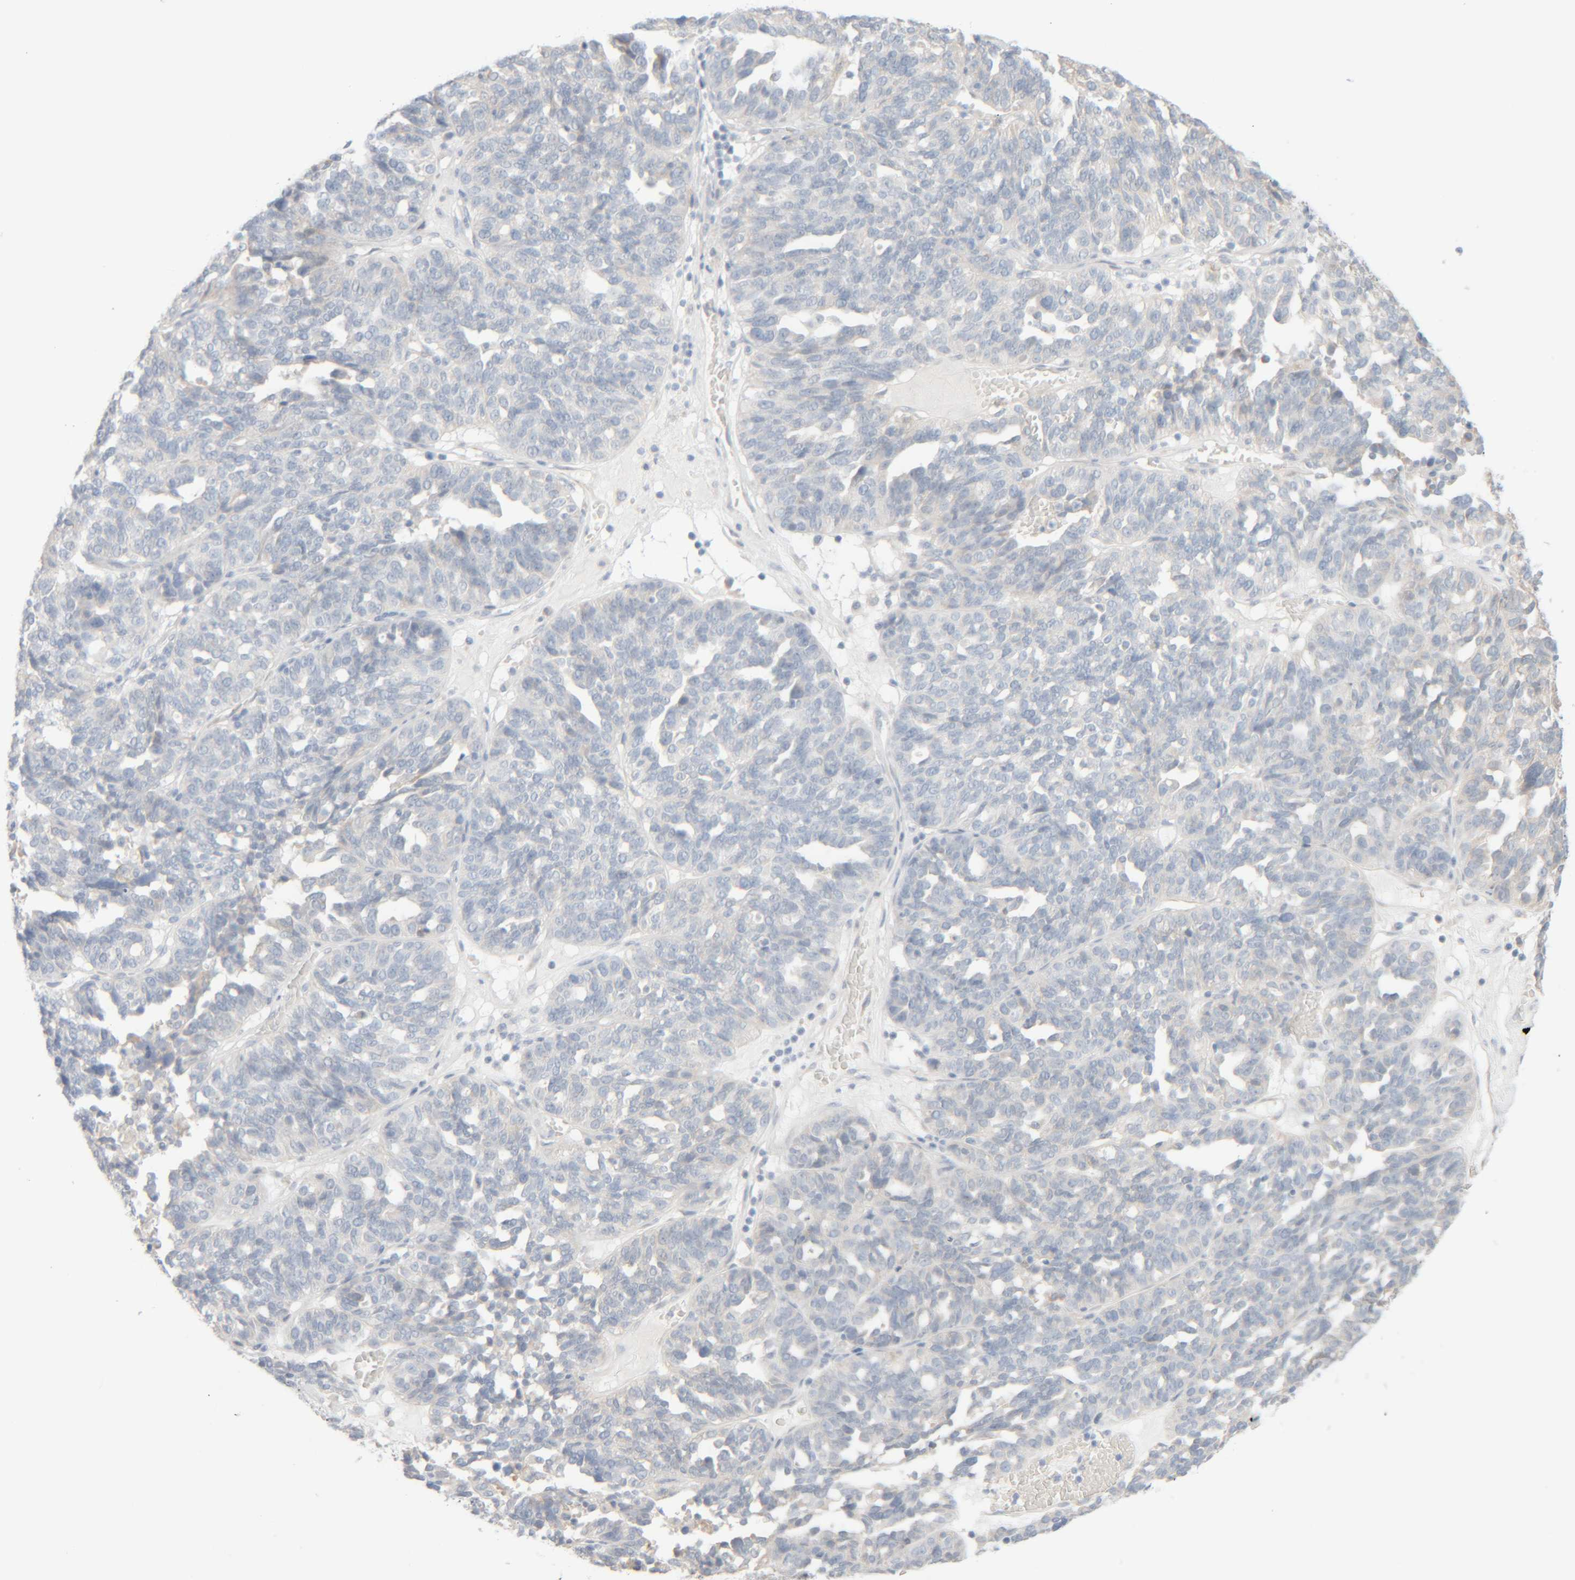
{"staining": {"intensity": "negative", "quantity": "none", "location": "none"}, "tissue": "ovarian cancer", "cell_type": "Tumor cells", "image_type": "cancer", "snomed": [{"axis": "morphology", "description": "Cystadenocarcinoma, serous, NOS"}, {"axis": "topography", "description": "Ovary"}], "caption": "High power microscopy micrograph of an immunohistochemistry micrograph of ovarian cancer (serous cystadenocarcinoma), revealing no significant expression in tumor cells.", "gene": "RIDA", "patient": {"sex": "female", "age": 59}}